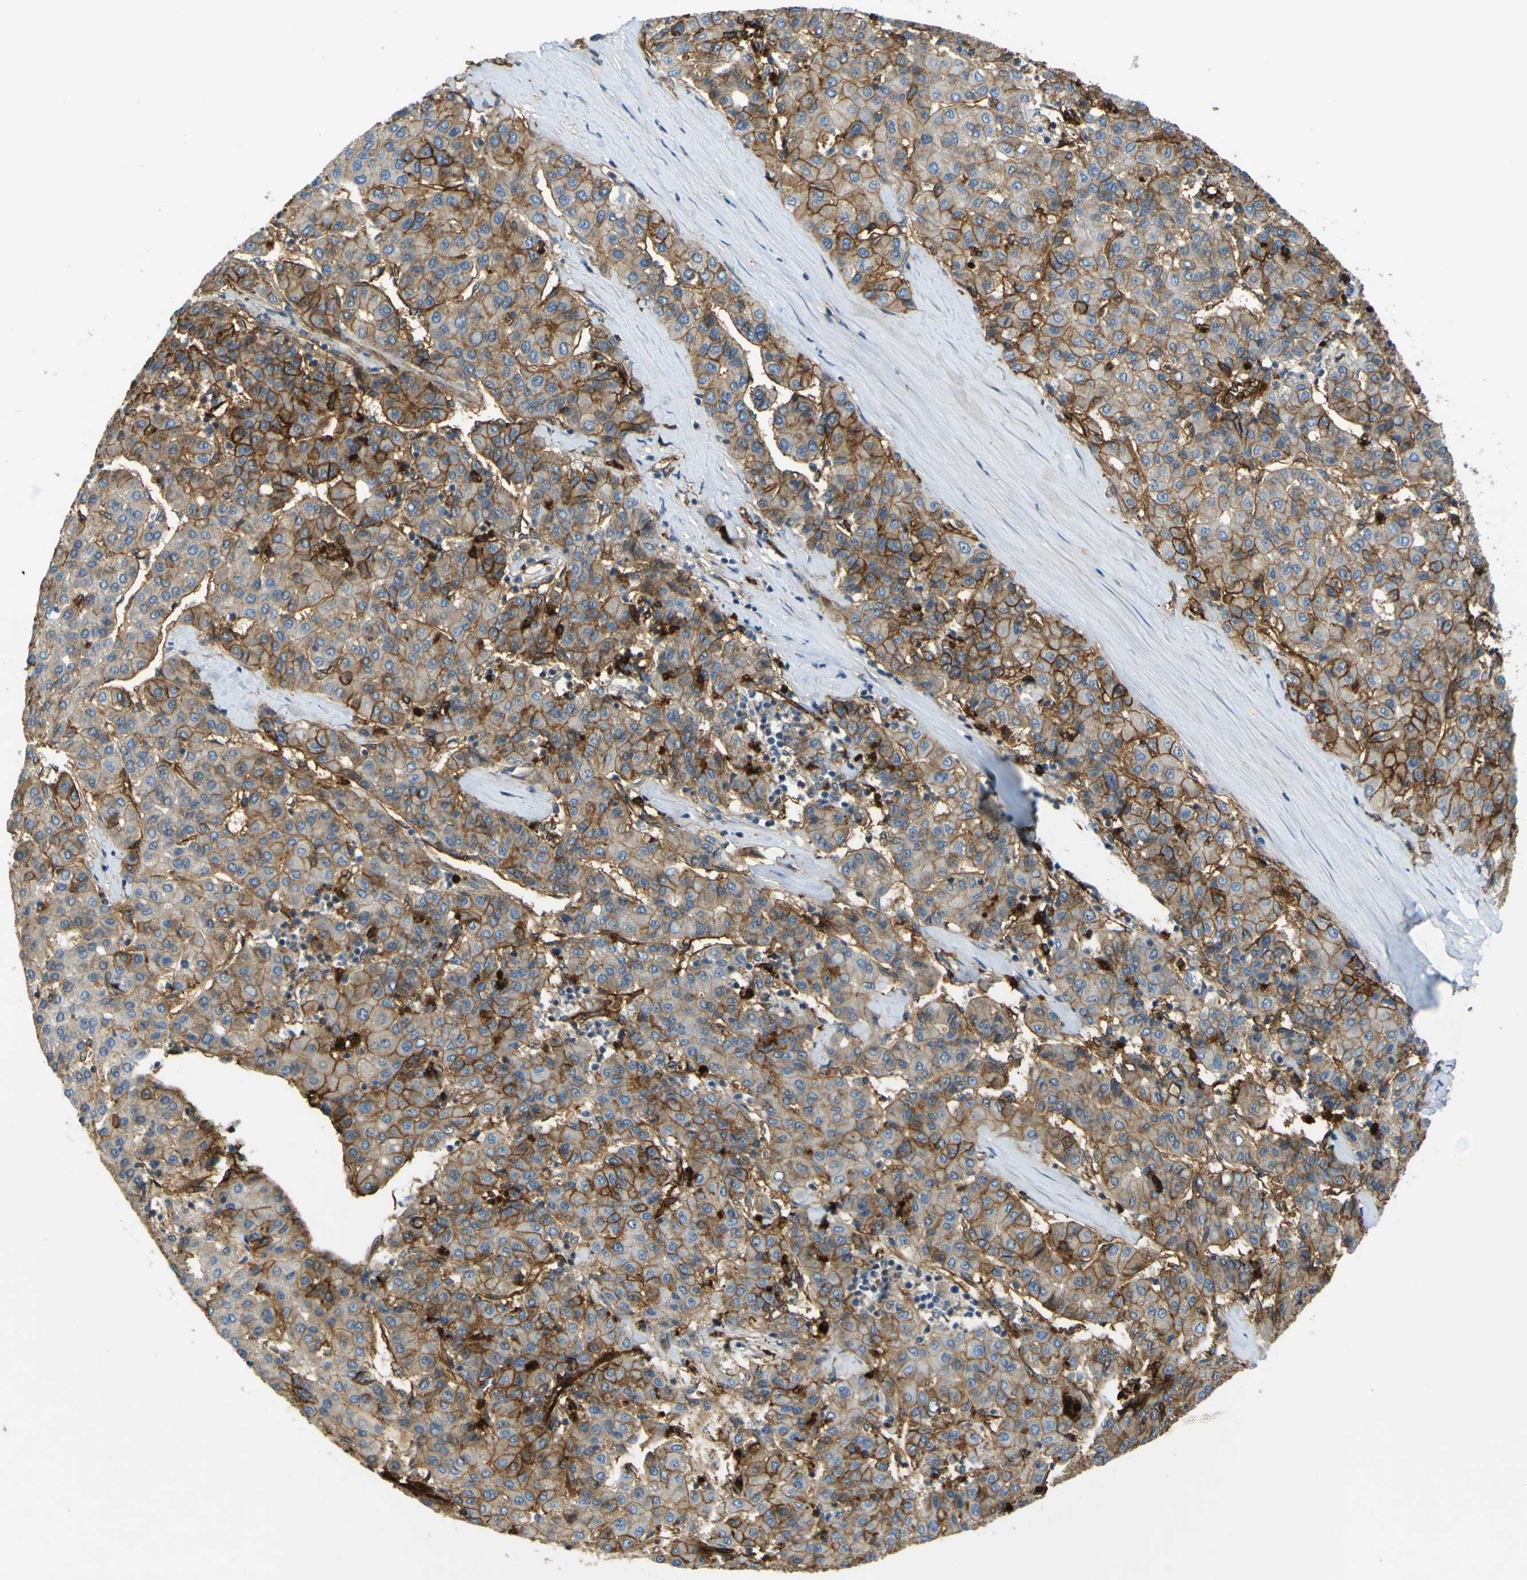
{"staining": {"intensity": "moderate", "quantity": ">75%", "location": "cytoplasmic/membranous"}, "tissue": "liver cancer", "cell_type": "Tumor cells", "image_type": "cancer", "snomed": [{"axis": "morphology", "description": "Carcinoma, Hepatocellular, NOS"}, {"axis": "topography", "description": "Liver"}], "caption": "Brown immunohistochemical staining in liver cancer exhibits moderate cytoplasmic/membranous positivity in about >75% of tumor cells.", "gene": "PLXDC1", "patient": {"sex": "male", "age": 65}}